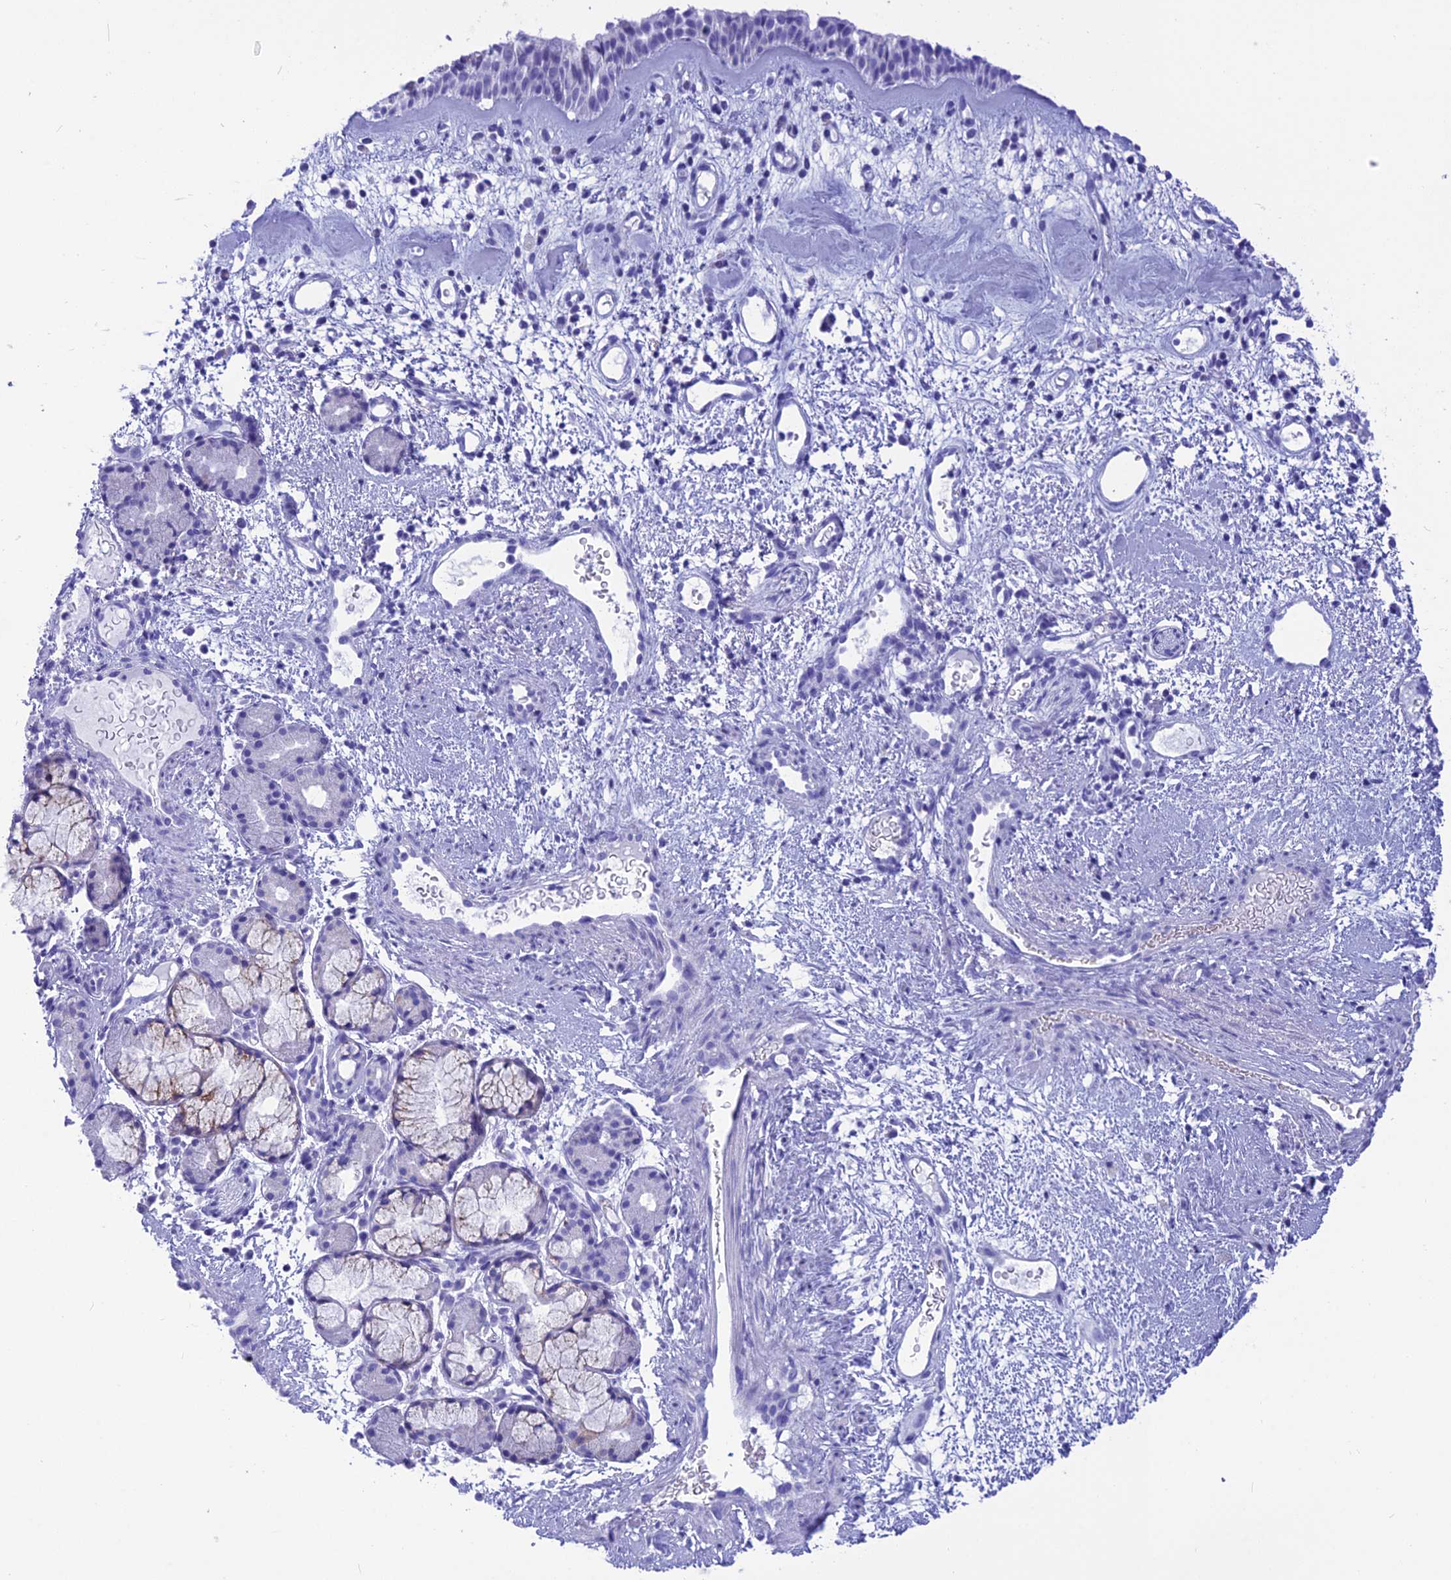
{"staining": {"intensity": "negative", "quantity": "none", "location": "none"}, "tissue": "nasopharynx", "cell_type": "Respiratory epithelial cells", "image_type": "normal", "snomed": [{"axis": "morphology", "description": "Normal tissue, NOS"}, {"axis": "topography", "description": "Nasopharynx"}], "caption": "A histopathology image of nasopharynx stained for a protein exhibits no brown staining in respiratory epithelial cells.", "gene": "GLYATL1B", "patient": {"sex": "male", "age": 82}}